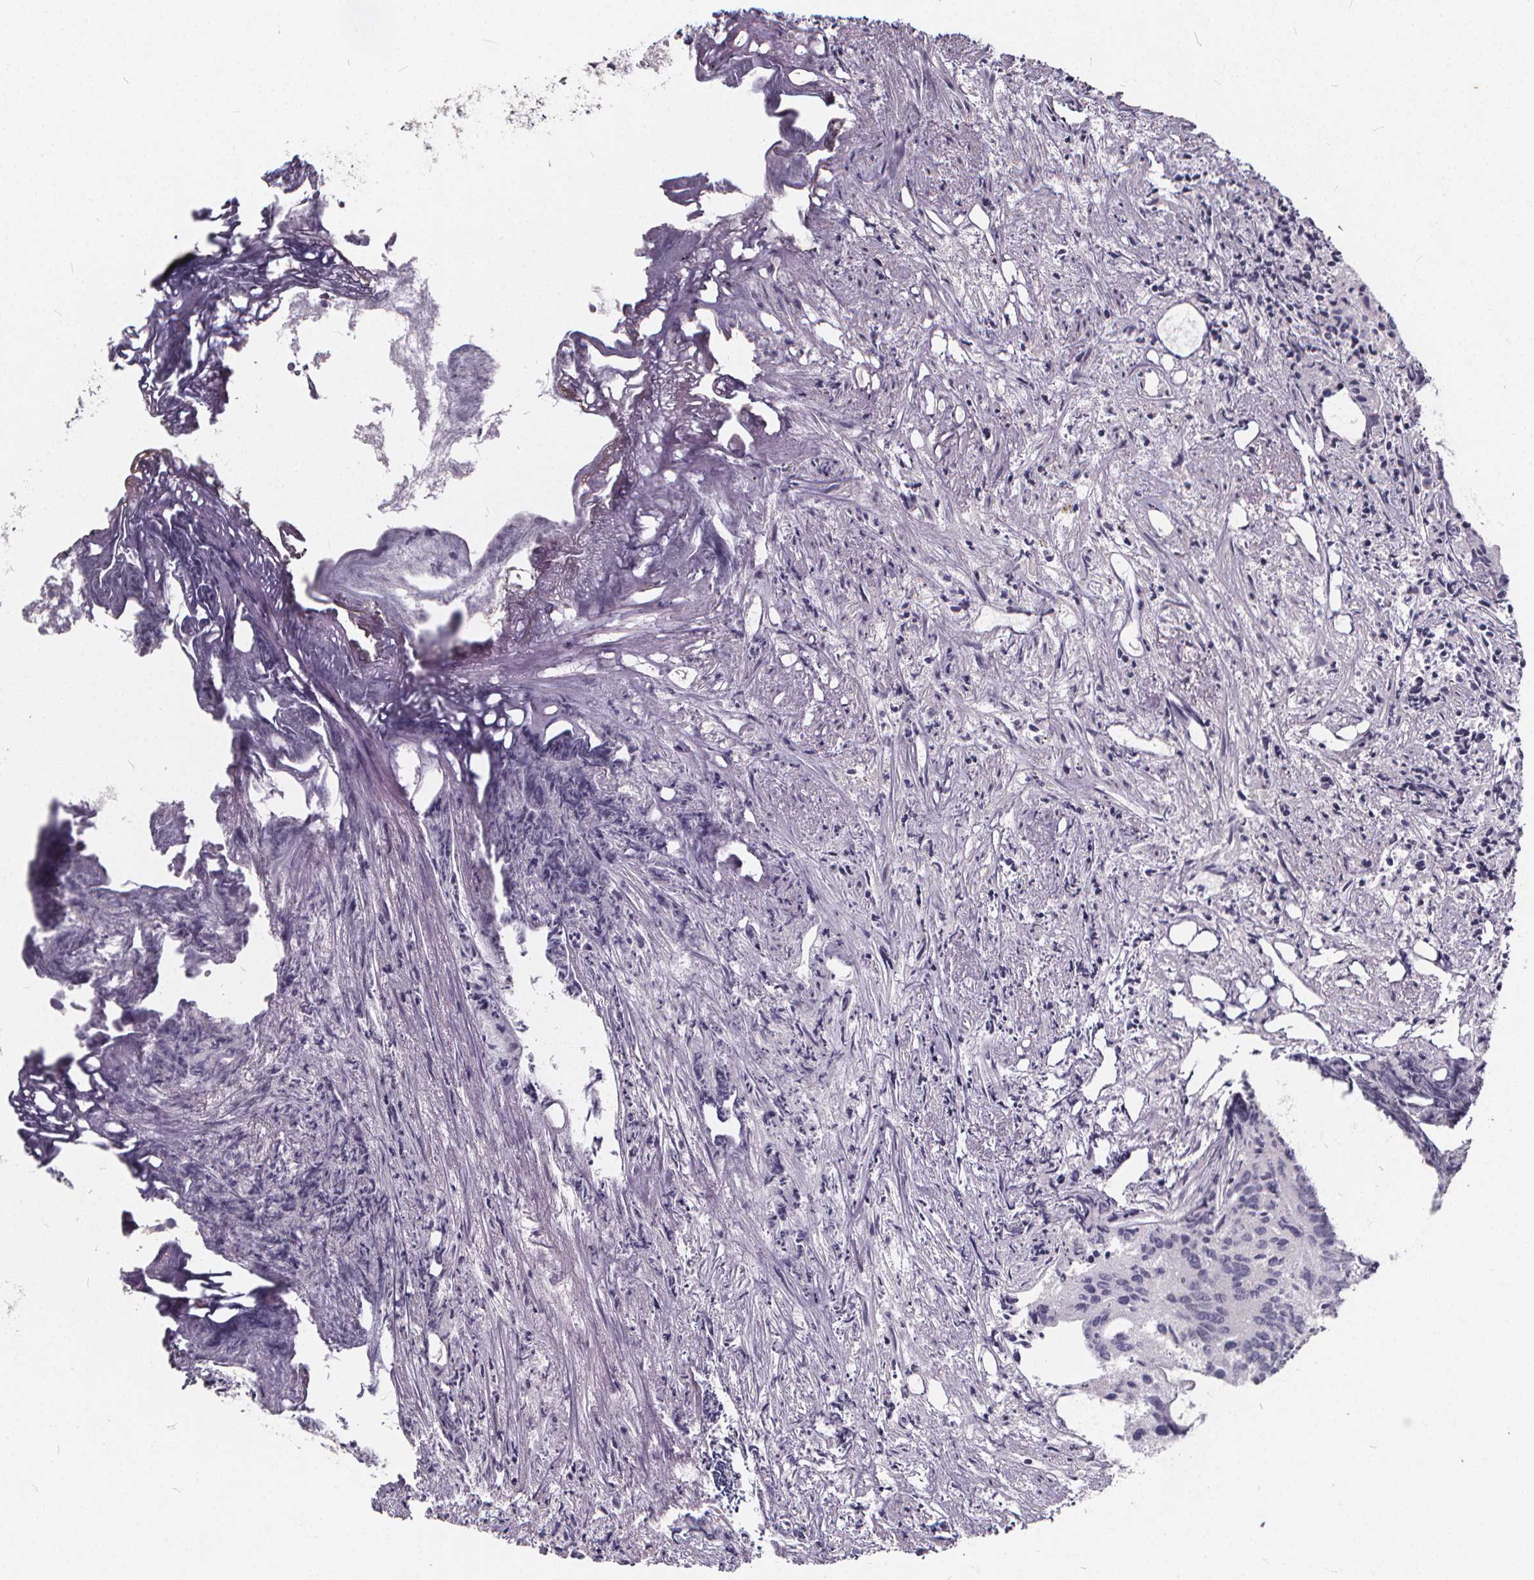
{"staining": {"intensity": "negative", "quantity": "none", "location": "none"}, "tissue": "prostate cancer", "cell_type": "Tumor cells", "image_type": "cancer", "snomed": [{"axis": "morphology", "description": "Adenocarcinoma, High grade"}, {"axis": "topography", "description": "Prostate"}], "caption": "Adenocarcinoma (high-grade) (prostate) stained for a protein using immunohistochemistry (IHC) demonstrates no expression tumor cells.", "gene": "TSPAN14", "patient": {"sex": "male", "age": 58}}